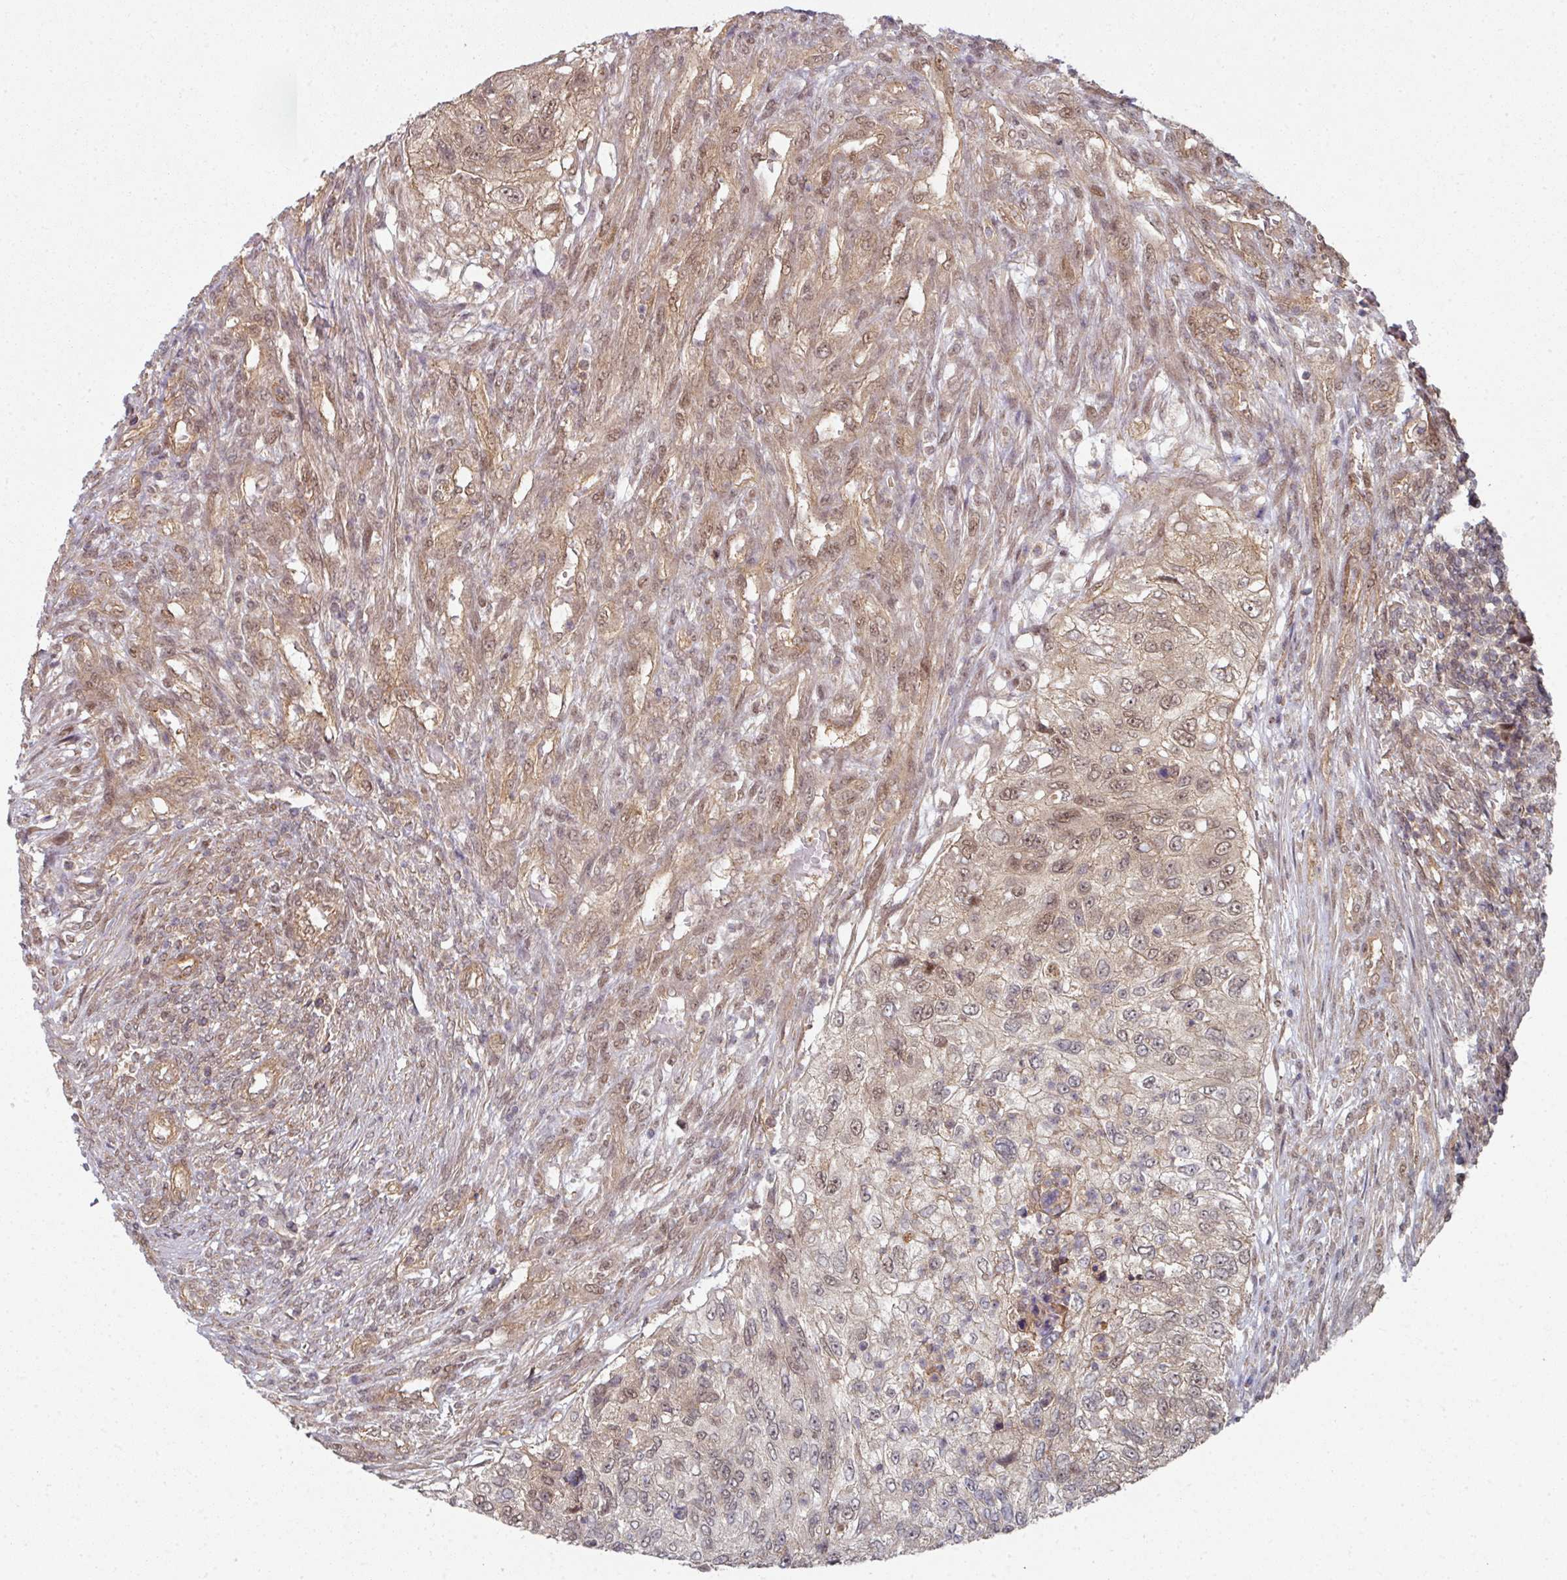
{"staining": {"intensity": "moderate", "quantity": "<25%", "location": "cytoplasmic/membranous,nuclear"}, "tissue": "urothelial cancer", "cell_type": "Tumor cells", "image_type": "cancer", "snomed": [{"axis": "morphology", "description": "Urothelial carcinoma, High grade"}, {"axis": "topography", "description": "Urinary bladder"}], "caption": "High-grade urothelial carcinoma tissue demonstrates moderate cytoplasmic/membranous and nuclear expression in approximately <25% of tumor cells, visualized by immunohistochemistry.", "gene": "PSME3IP1", "patient": {"sex": "female", "age": 60}}